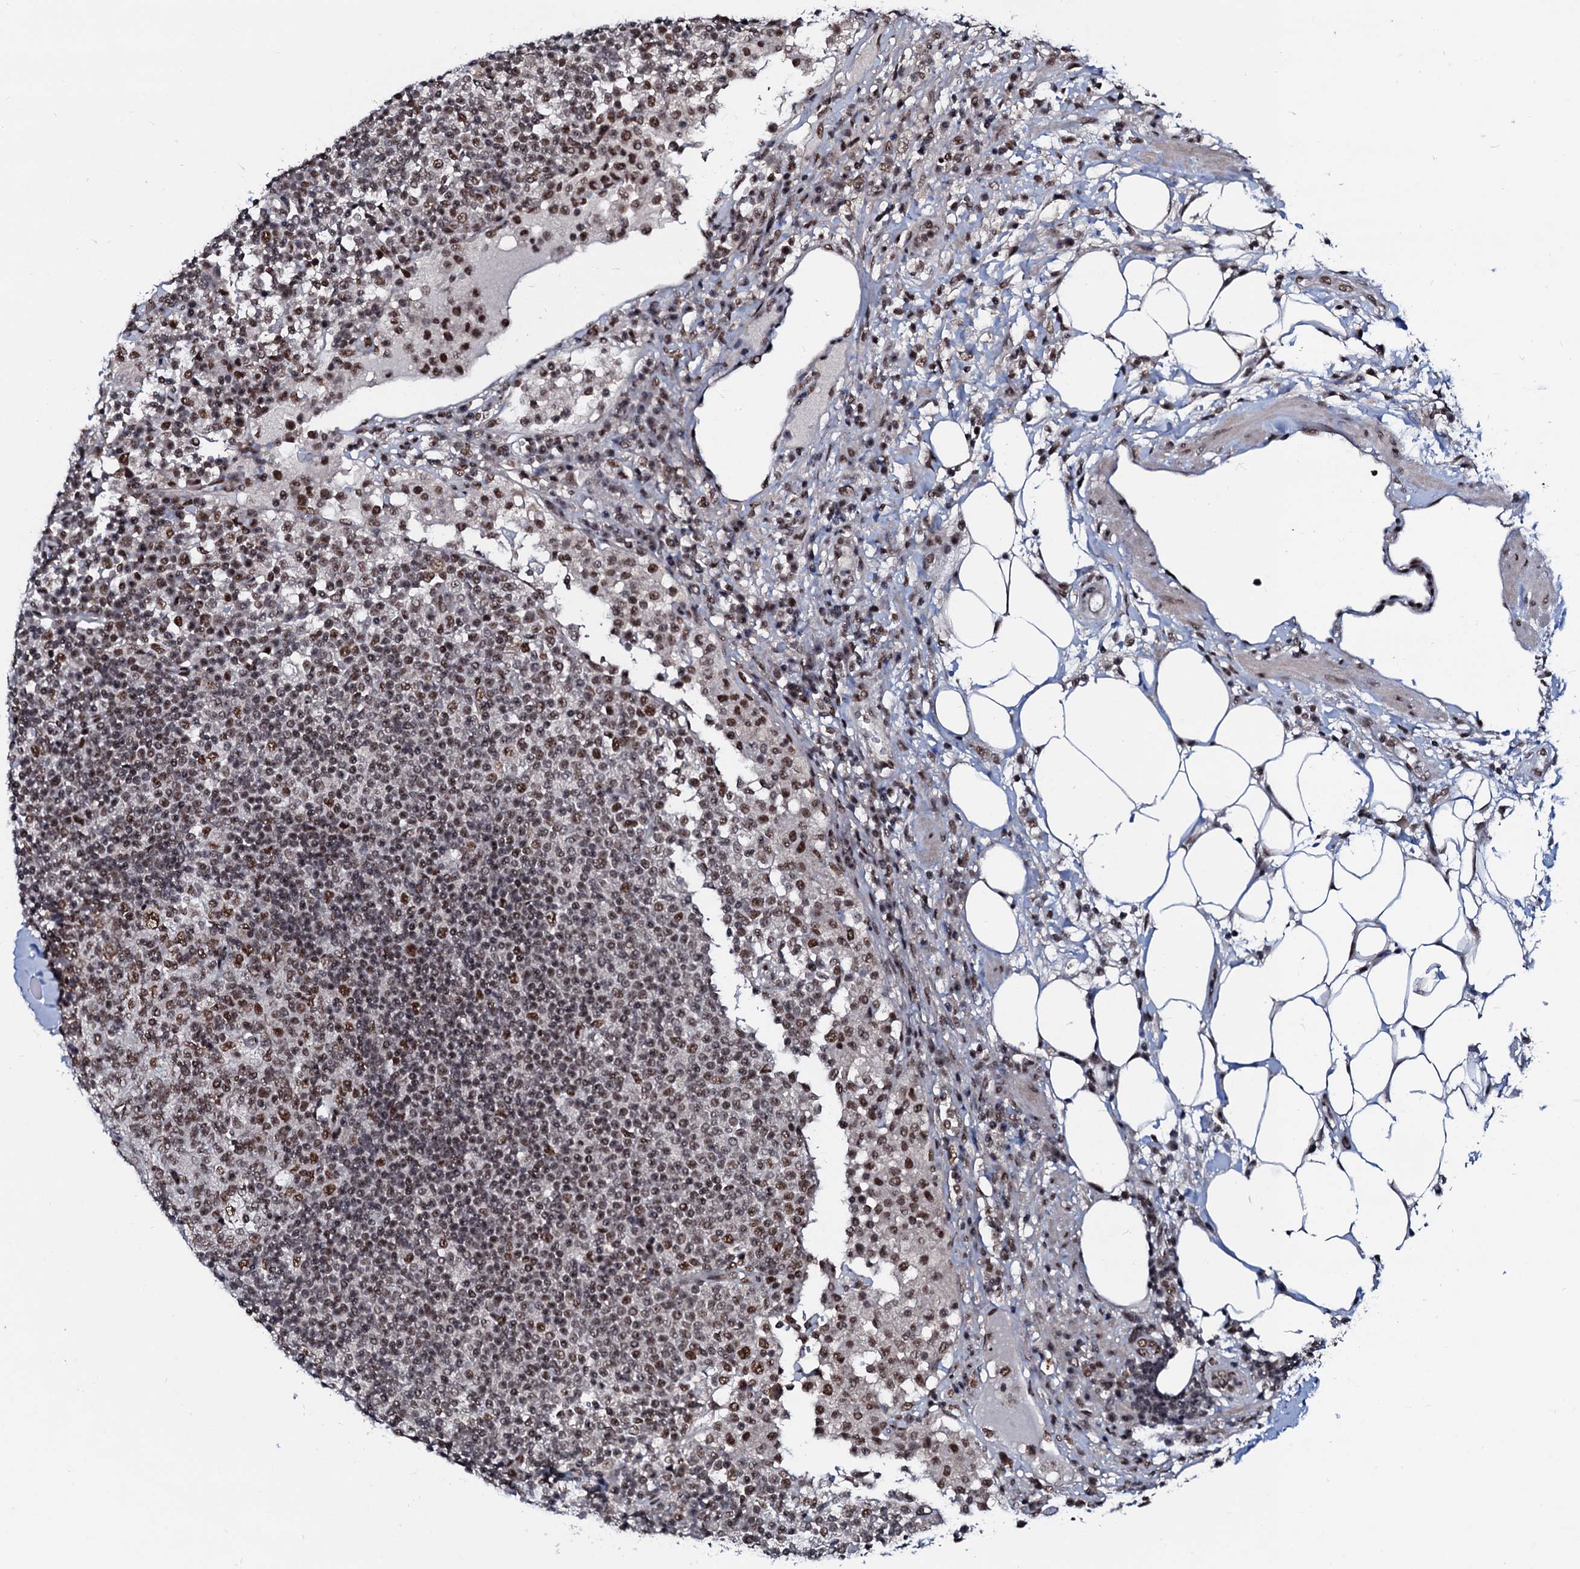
{"staining": {"intensity": "moderate", "quantity": ">75%", "location": "nuclear"}, "tissue": "lymph node", "cell_type": "Germinal center cells", "image_type": "normal", "snomed": [{"axis": "morphology", "description": "Normal tissue, NOS"}, {"axis": "topography", "description": "Lymph node"}], "caption": "Lymph node stained with a brown dye exhibits moderate nuclear positive positivity in about >75% of germinal center cells.", "gene": "PRPF18", "patient": {"sex": "female", "age": 53}}